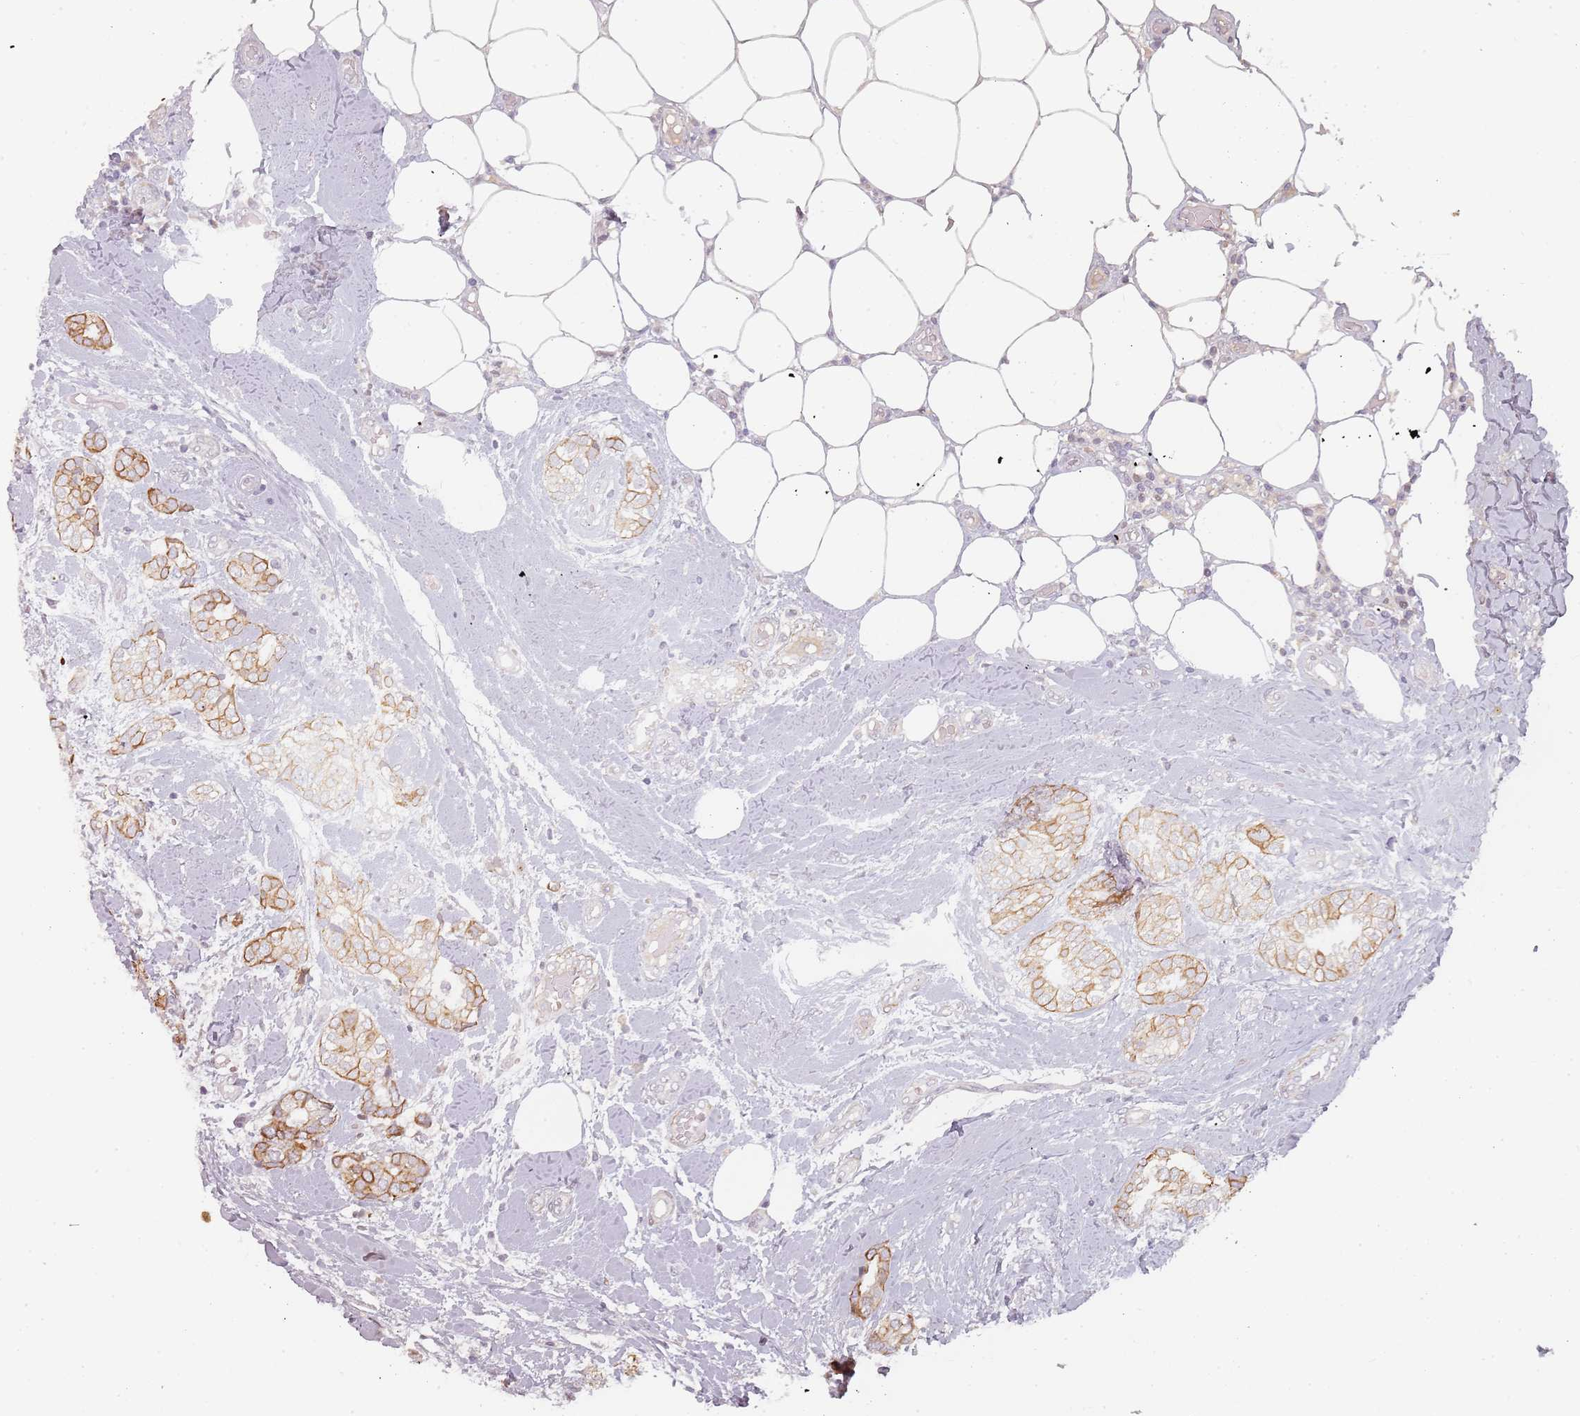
{"staining": {"intensity": "moderate", "quantity": ">75%", "location": "cytoplasmic/membranous"}, "tissue": "breast cancer", "cell_type": "Tumor cells", "image_type": "cancer", "snomed": [{"axis": "morphology", "description": "Duct carcinoma"}, {"axis": "topography", "description": "Breast"}], "caption": "Breast infiltrating ductal carcinoma stained with DAB immunohistochemistry (IHC) reveals medium levels of moderate cytoplasmic/membranous expression in approximately >75% of tumor cells.", "gene": "RPS6KA2", "patient": {"sex": "female", "age": 73}}